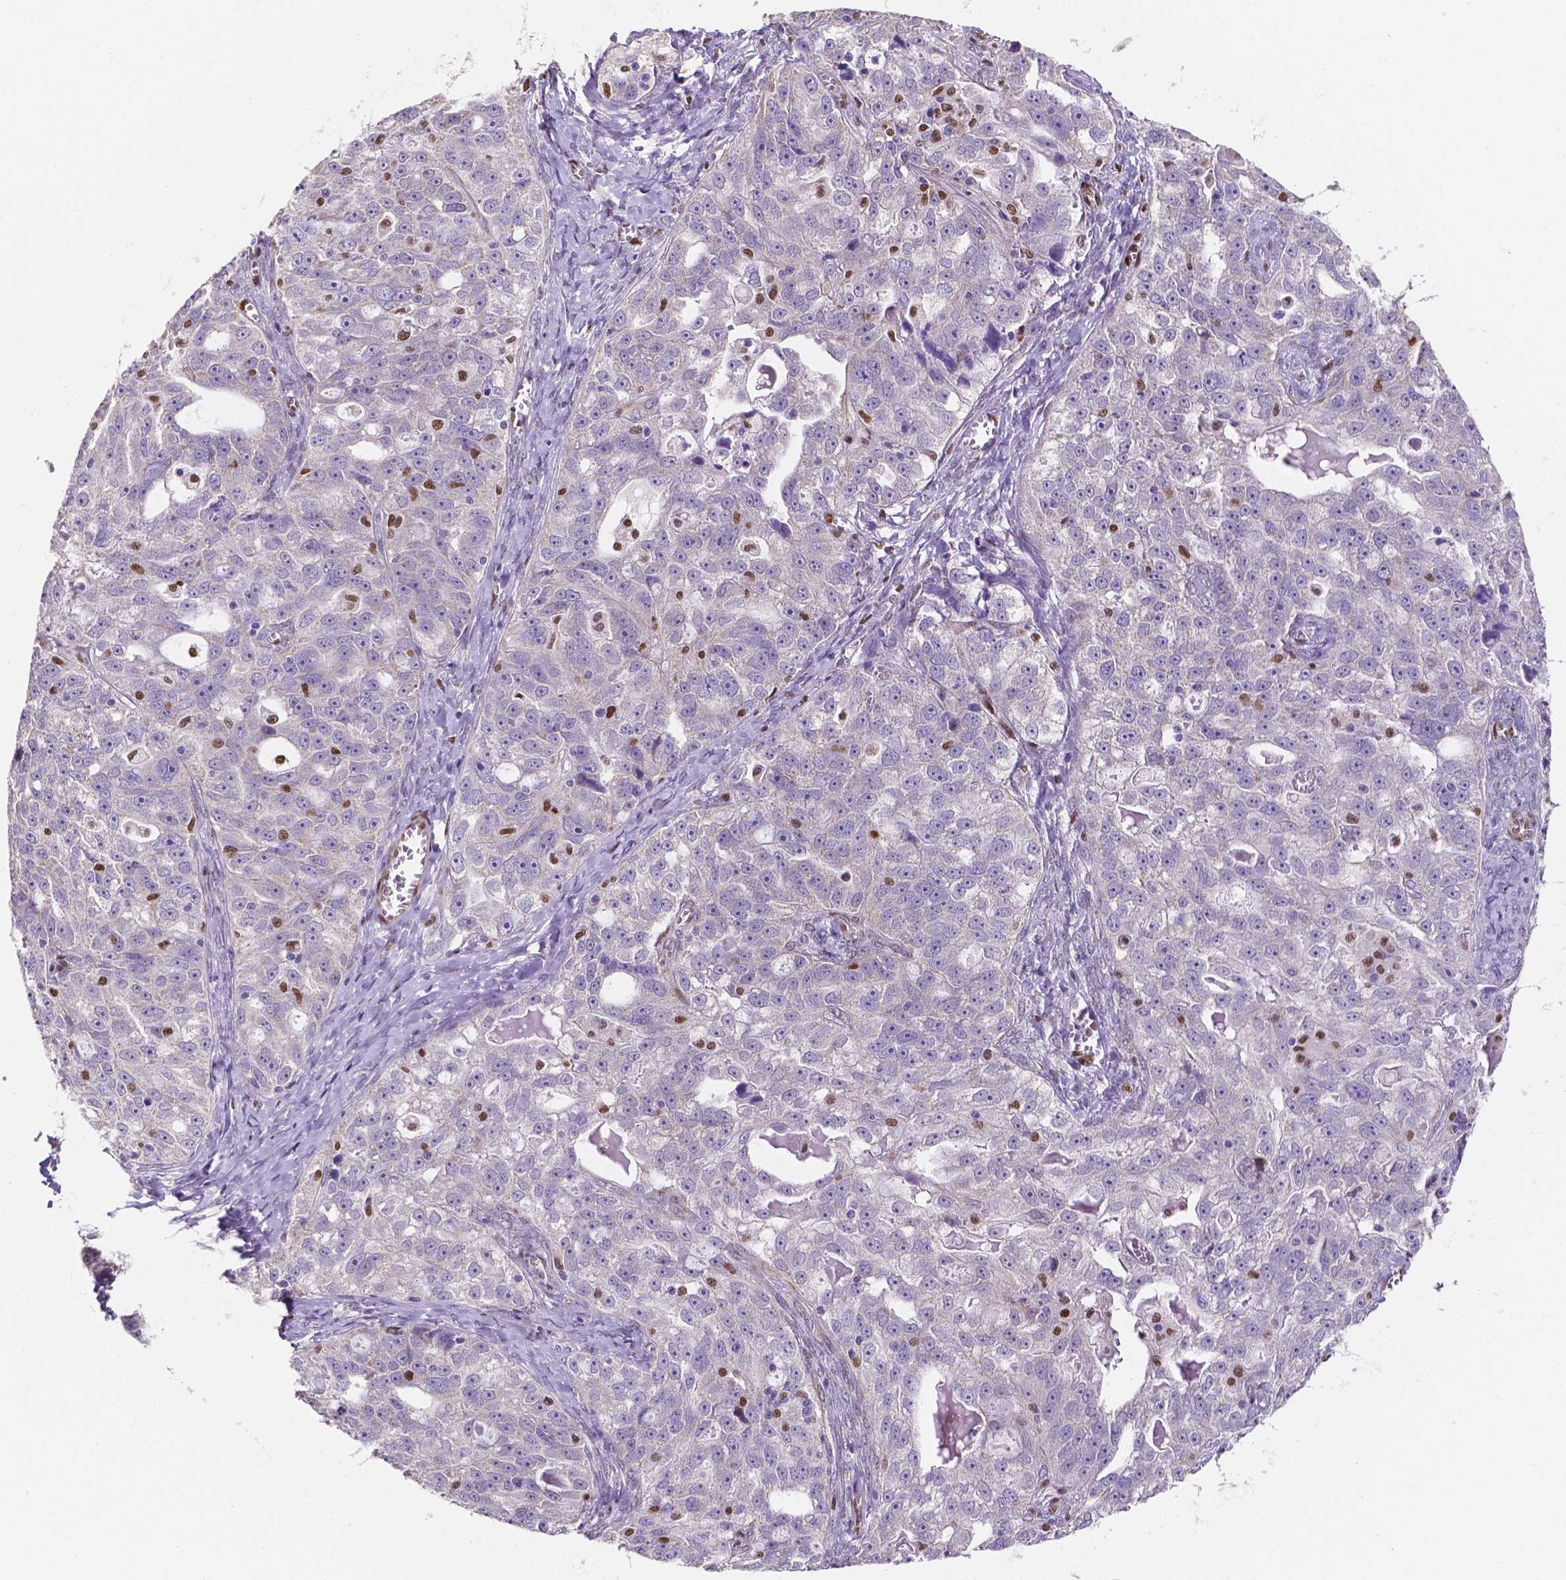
{"staining": {"intensity": "negative", "quantity": "none", "location": "none"}, "tissue": "ovarian cancer", "cell_type": "Tumor cells", "image_type": "cancer", "snomed": [{"axis": "morphology", "description": "Cystadenocarcinoma, serous, NOS"}, {"axis": "topography", "description": "Ovary"}], "caption": "Human serous cystadenocarcinoma (ovarian) stained for a protein using immunohistochemistry (IHC) exhibits no positivity in tumor cells.", "gene": "MEF2C", "patient": {"sex": "female", "age": 51}}